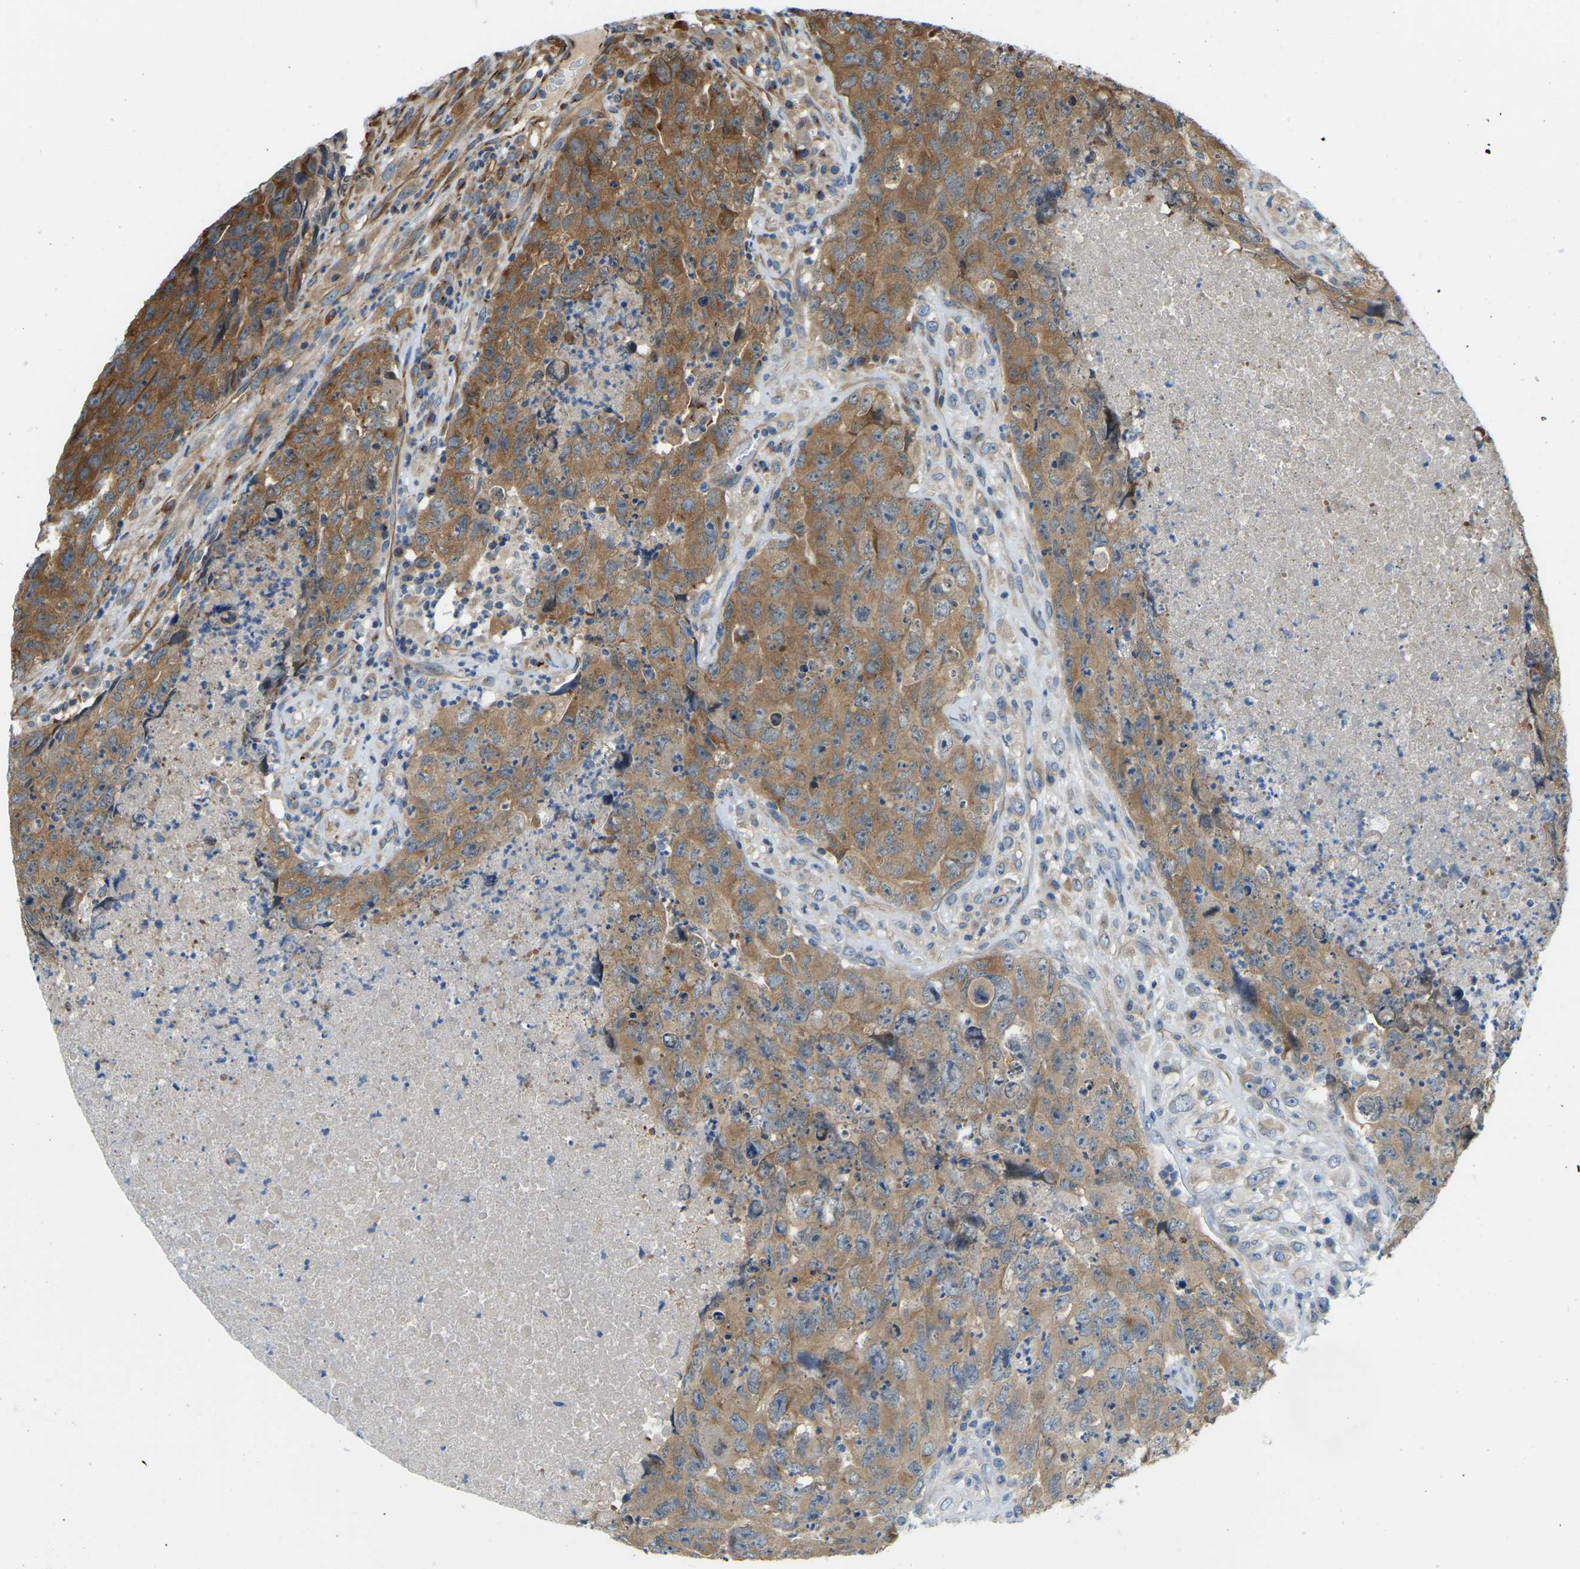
{"staining": {"intensity": "moderate", "quantity": ">75%", "location": "cytoplasmic/membranous"}, "tissue": "testis cancer", "cell_type": "Tumor cells", "image_type": "cancer", "snomed": [{"axis": "morphology", "description": "Carcinoma, Embryonal, NOS"}, {"axis": "topography", "description": "Testis"}], "caption": "Immunohistochemical staining of human testis cancer (embryonal carcinoma) displays medium levels of moderate cytoplasmic/membranous expression in approximately >75% of tumor cells.", "gene": "NME8", "patient": {"sex": "male", "age": 32}}